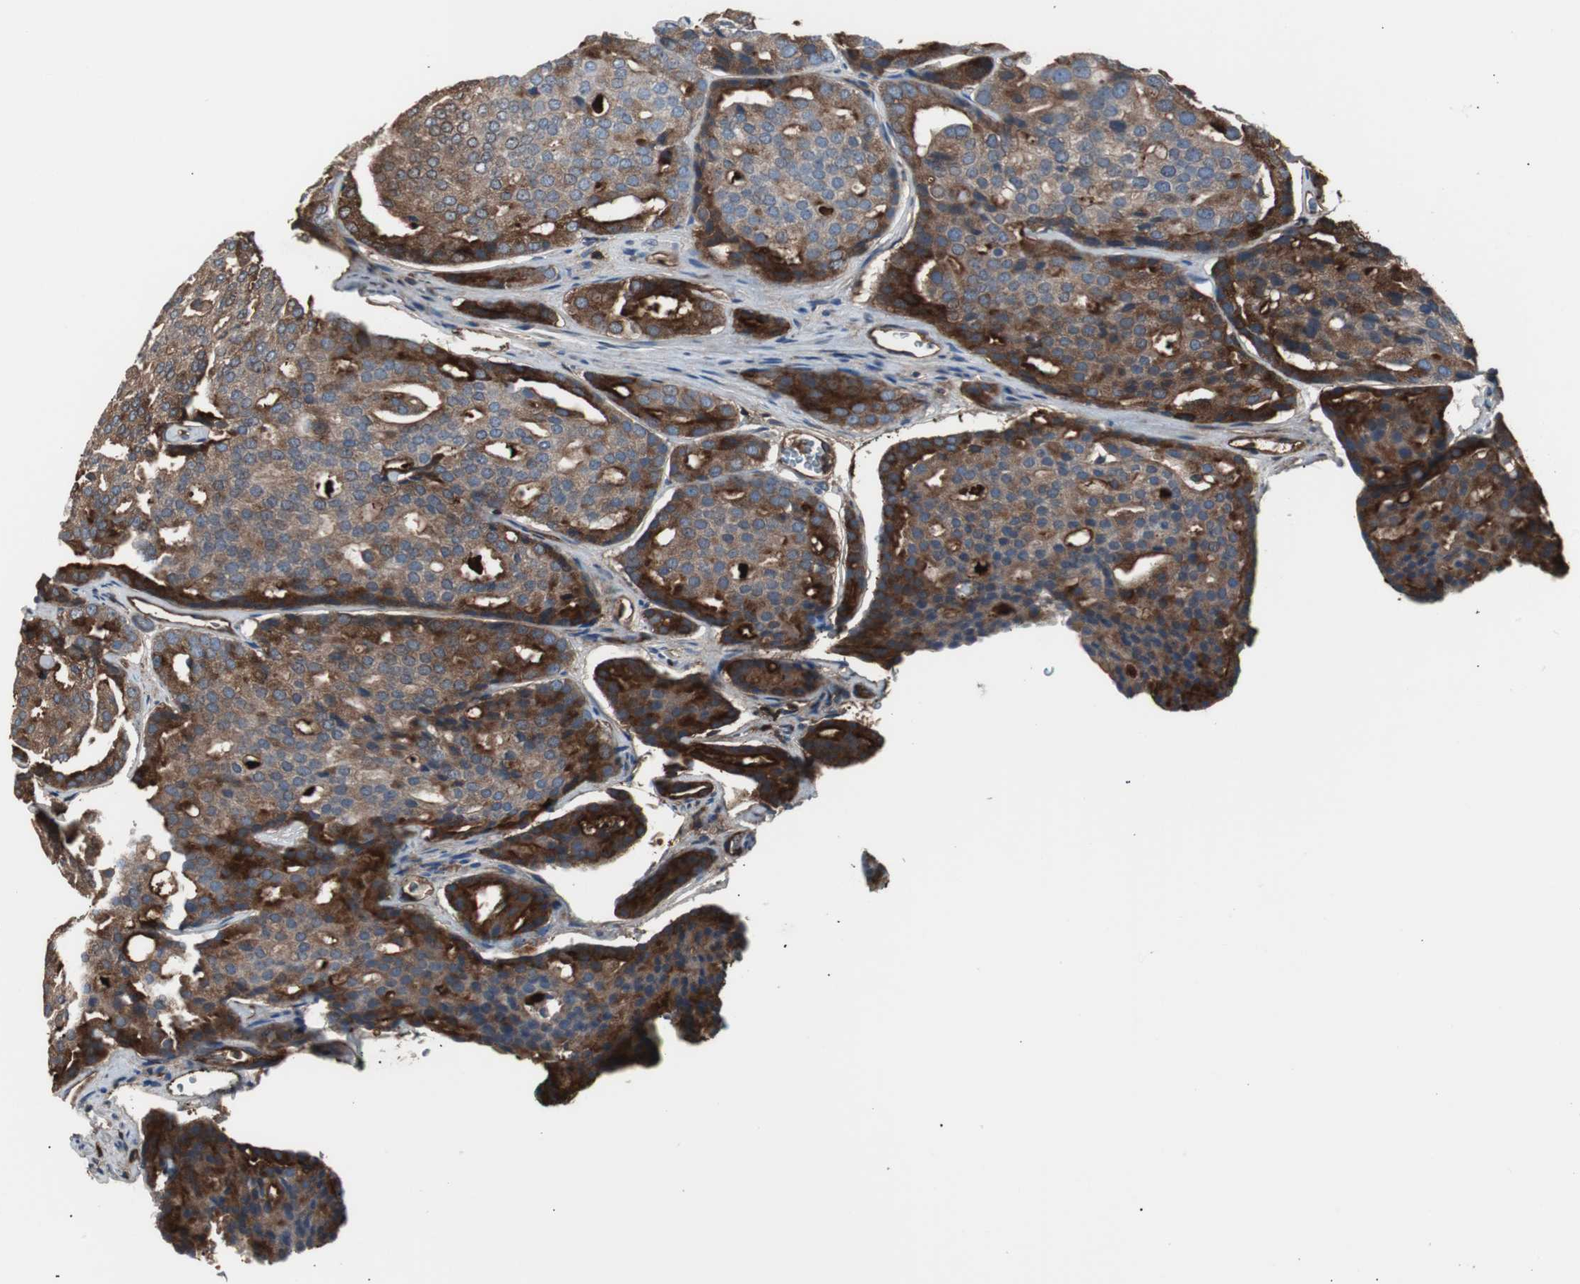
{"staining": {"intensity": "strong", "quantity": ">75%", "location": "cytoplasmic/membranous"}, "tissue": "prostate cancer", "cell_type": "Tumor cells", "image_type": "cancer", "snomed": [{"axis": "morphology", "description": "Adenocarcinoma, High grade"}, {"axis": "topography", "description": "Prostate"}], "caption": "Strong cytoplasmic/membranous staining is present in about >75% of tumor cells in prostate high-grade adenocarcinoma.", "gene": "B2M", "patient": {"sex": "male", "age": 64}}